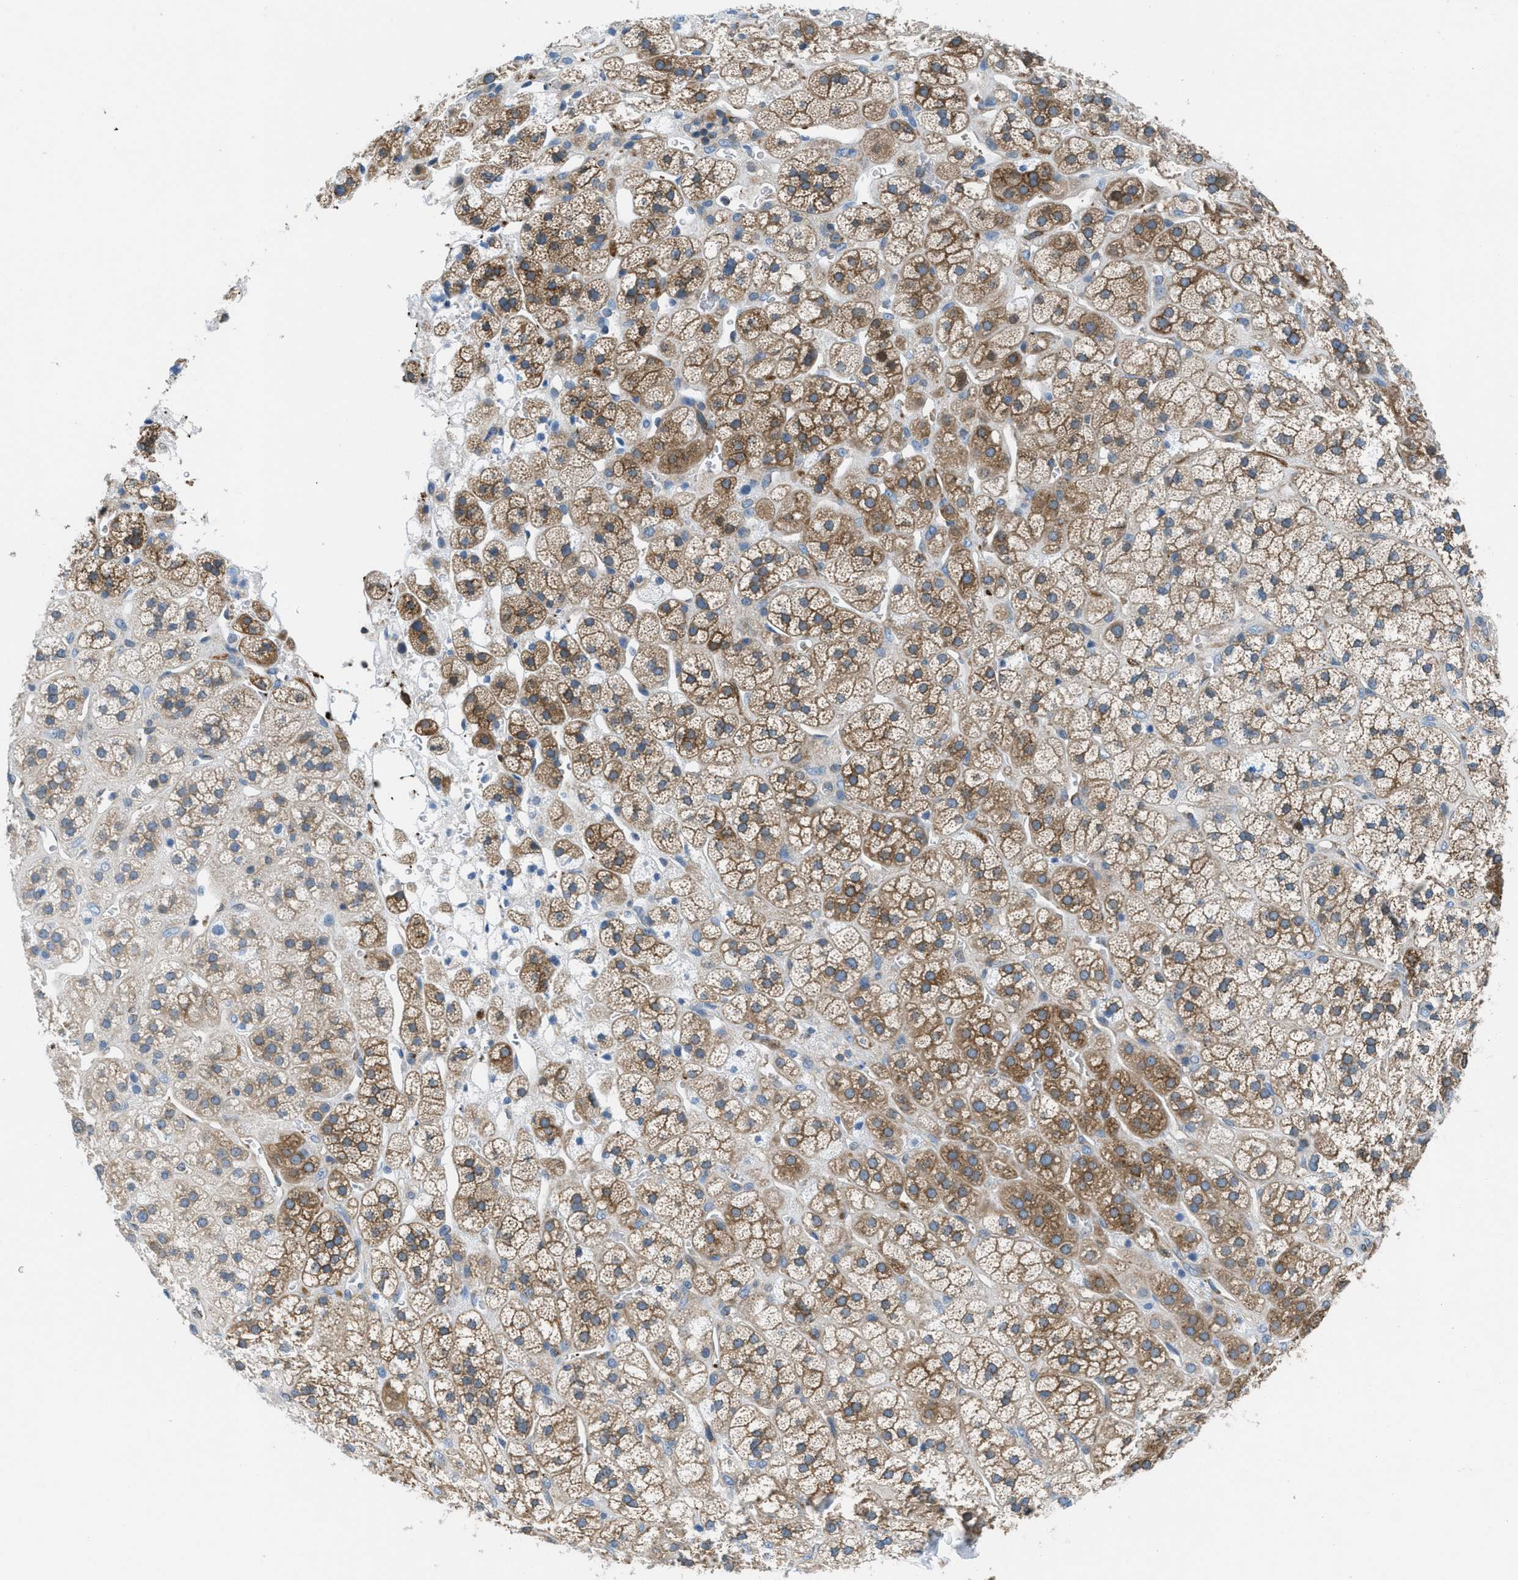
{"staining": {"intensity": "moderate", "quantity": ">75%", "location": "cytoplasmic/membranous"}, "tissue": "adrenal gland", "cell_type": "Glandular cells", "image_type": "normal", "snomed": [{"axis": "morphology", "description": "Normal tissue, NOS"}, {"axis": "topography", "description": "Adrenal gland"}], "caption": "The immunohistochemical stain labels moderate cytoplasmic/membranous staining in glandular cells of unremarkable adrenal gland. Nuclei are stained in blue.", "gene": "MAPRE2", "patient": {"sex": "male", "age": 56}}